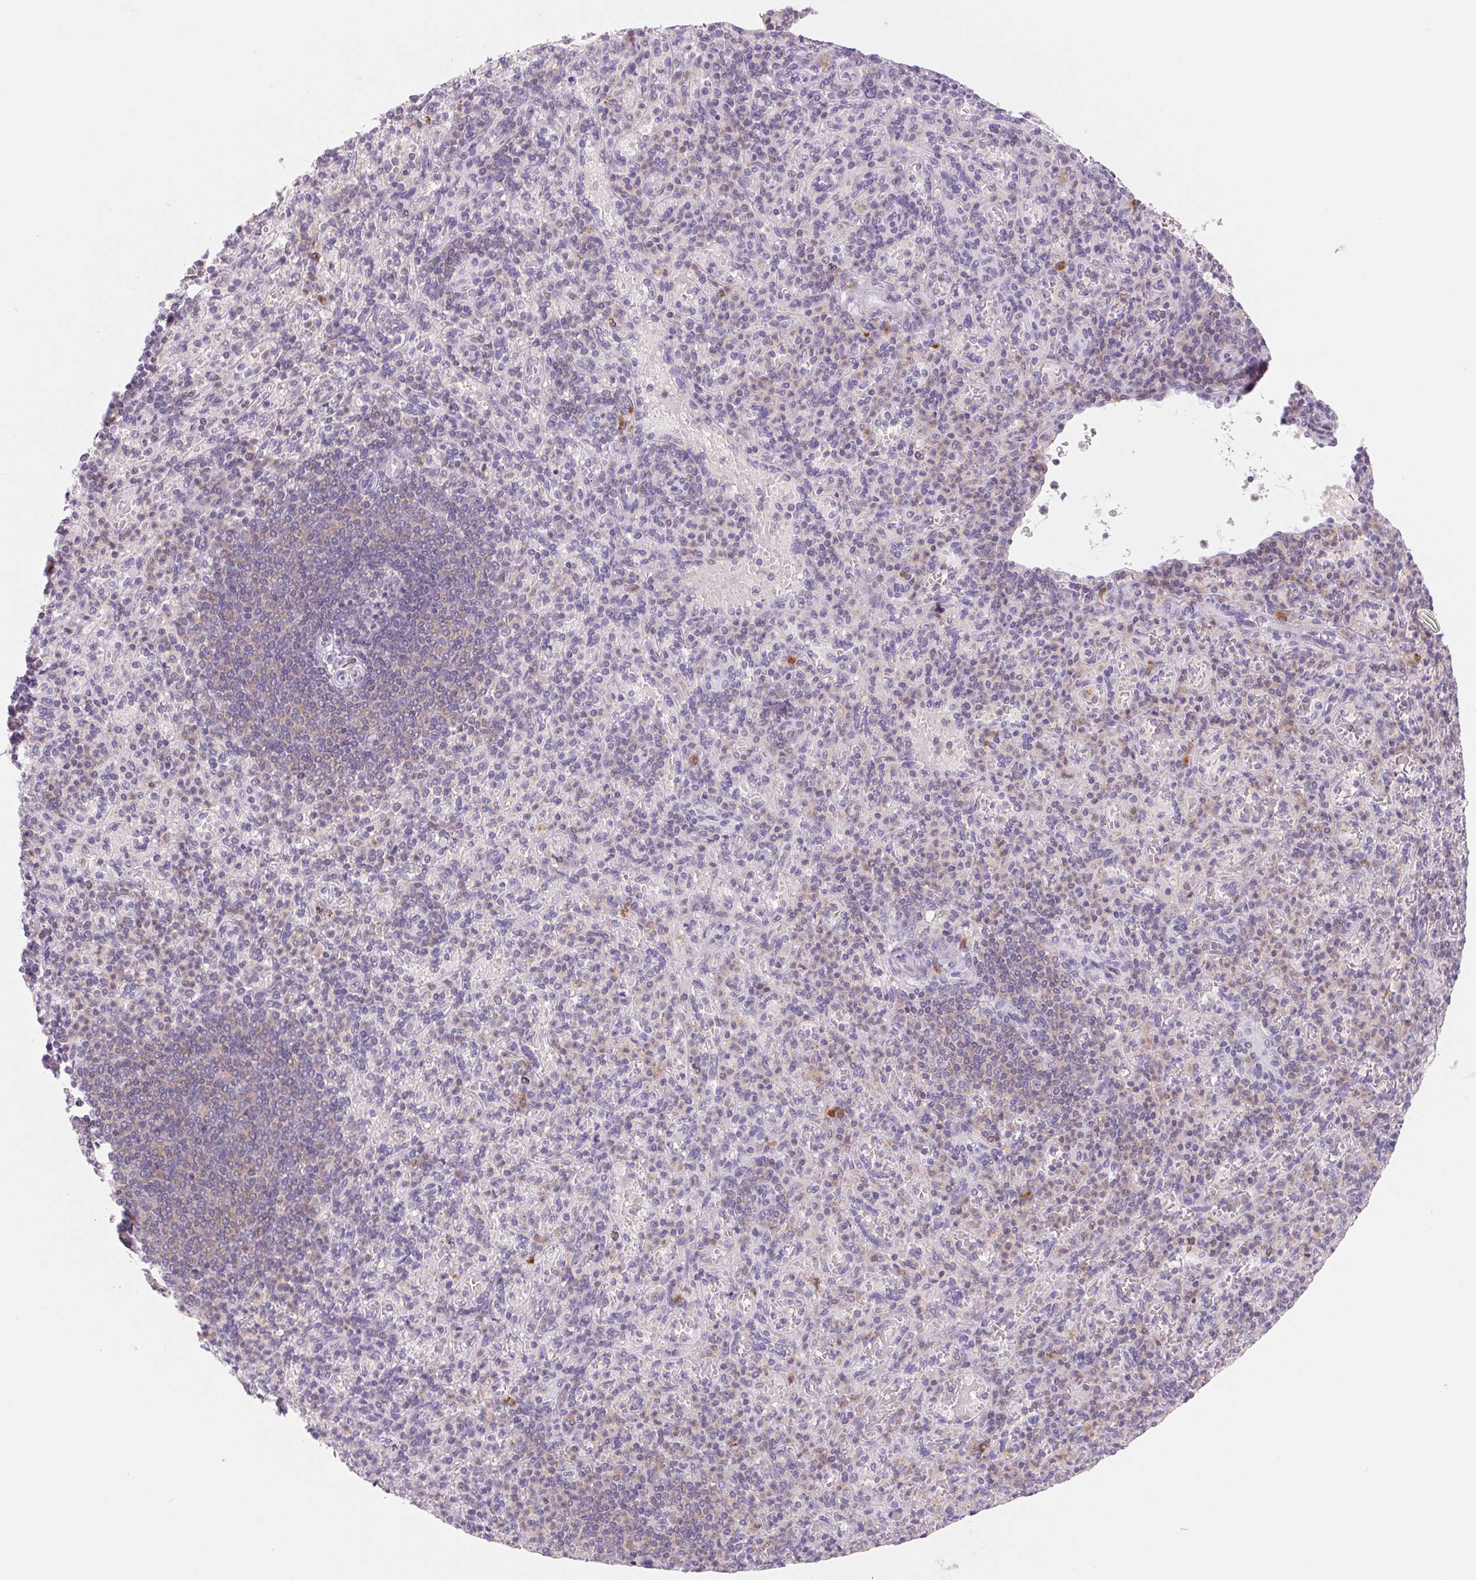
{"staining": {"intensity": "moderate", "quantity": "<25%", "location": "cytoplasmic/membranous"}, "tissue": "spleen", "cell_type": "Cells in red pulp", "image_type": "normal", "snomed": [{"axis": "morphology", "description": "Normal tissue, NOS"}, {"axis": "topography", "description": "Spleen"}], "caption": "An immunohistochemistry image of normal tissue is shown. Protein staining in brown highlights moderate cytoplasmic/membranous positivity in spleen within cells in red pulp.", "gene": "KIF26A", "patient": {"sex": "female", "age": 74}}